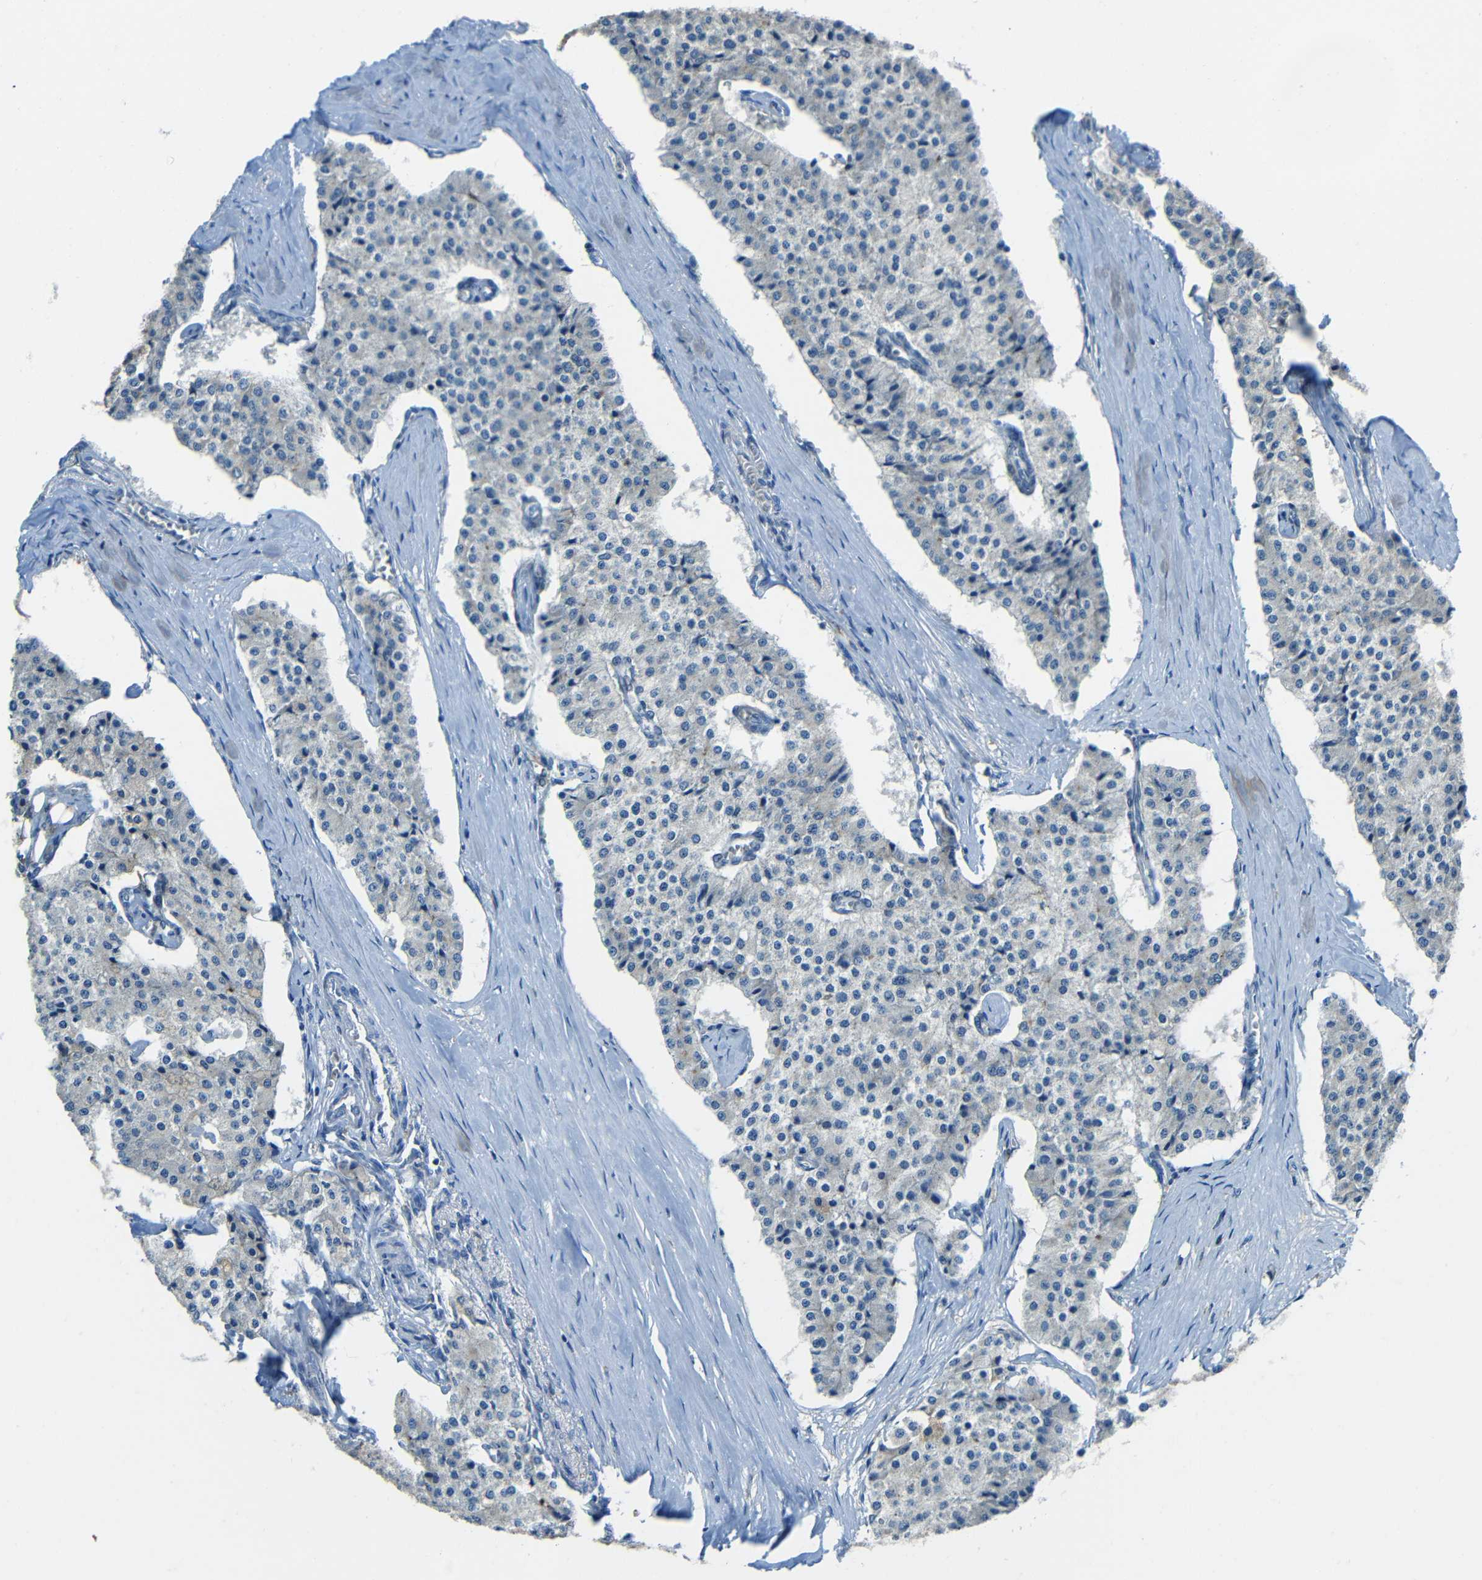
{"staining": {"intensity": "negative", "quantity": "none", "location": "none"}, "tissue": "carcinoid", "cell_type": "Tumor cells", "image_type": "cancer", "snomed": [{"axis": "morphology", "description": "Carcinoid, malignant, NOS"}, {"axis": "topography", "description": "Colon"}], "caption": "High power microscopy histopathology image of an immunohistochemistry (IHC) image of carcinoid (malignant), revealing no significant staining in tumor cells.", "gene": "CYP26B1", "patient": {"sex": "female", "age": 52}}